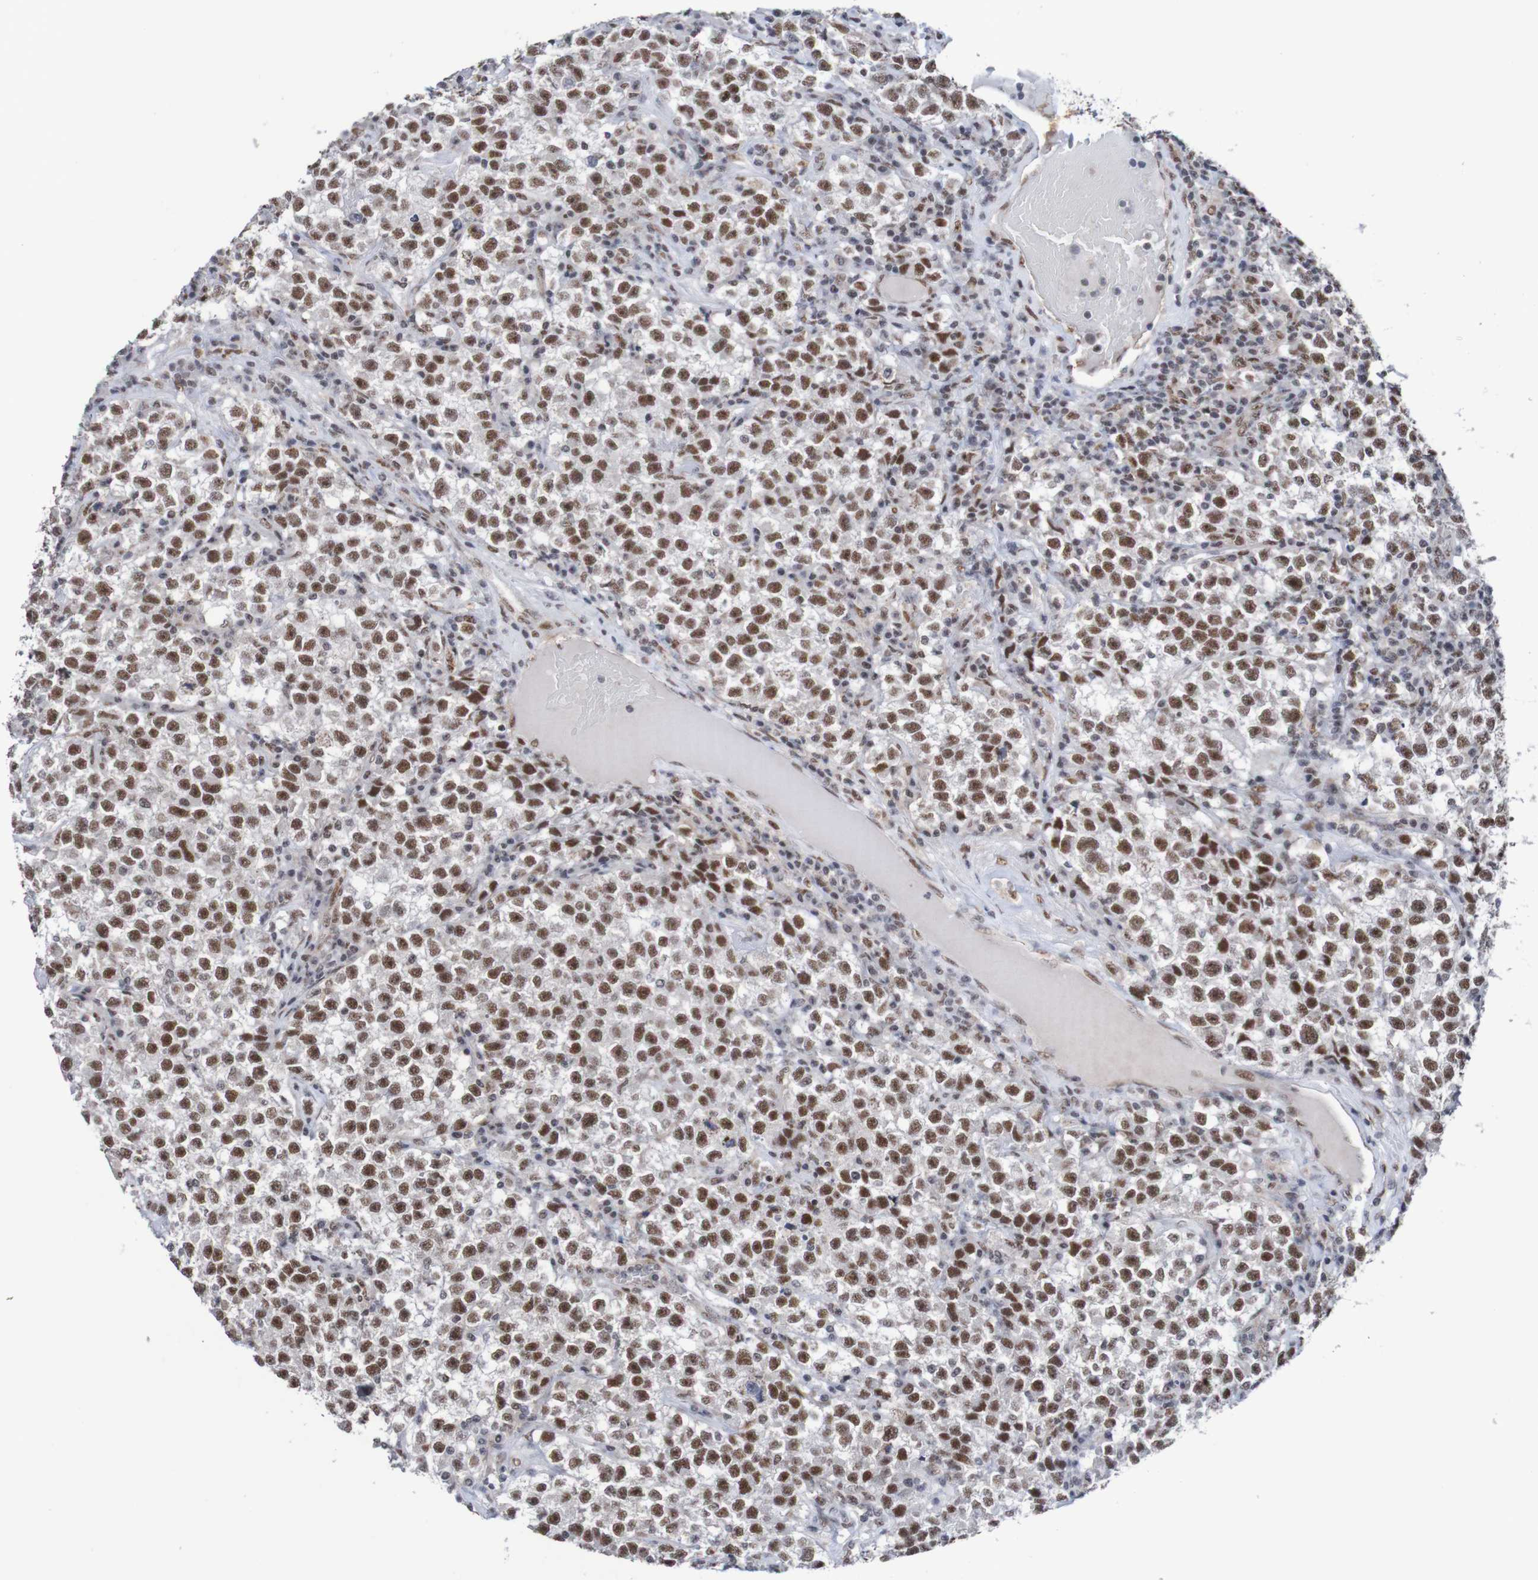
{"staining": {"intensity": "strong", "quantity": "25%-75%", "location": "nuclear"}, "tissue": "testis cancer", "cell_type": "Tumor cells", "image_type": "cancer", "snomed": [{"axis": "morphology", "description": "Seminoma, NOS"}, {"axis": "topography", "description": "Testis"}], "caption": "There is high levels of strong nuclear positivity in tumor cells of testis cancer (seminoma), as demonstrated by immunohistochemical staining (brown color).", "gene": "CDC5L", "patient": {"sex": "male", "age": 22}}